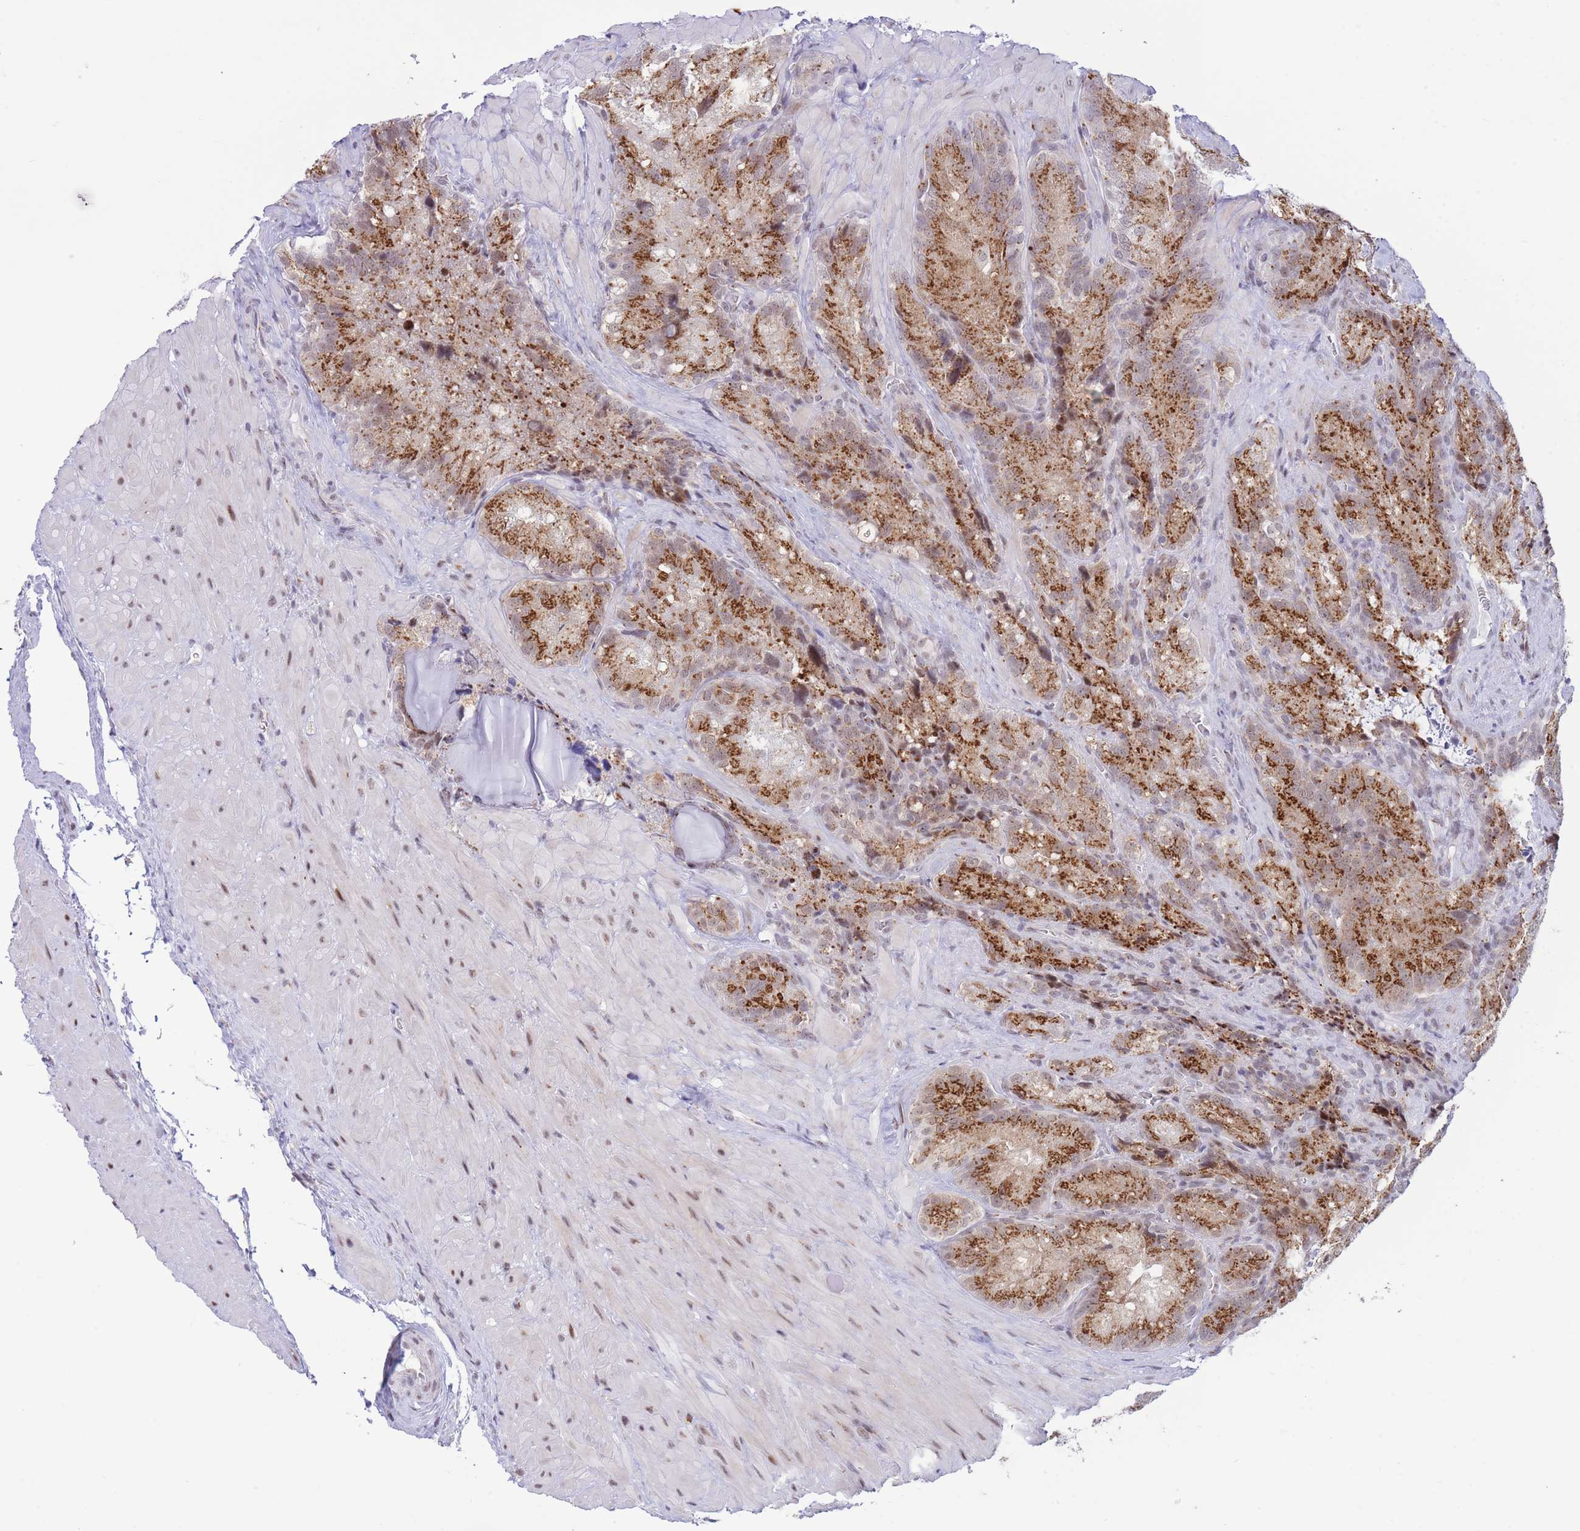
{"staining": {"intensity": "moderate", "quantity": ">75%", "location": "cytoplasmic/membranous,nuclear"}, "tissue": "seminal vesicle", "cell_type": "Glandular cells", "image_type": "normal", "snomed": [{"axis": "morphology", "description": "Normal tissue, NOS"}, {"axis": "topography", "description": "Seminal veicle"}], "caption": "Moderate cytoplasmic/membranous,nuclear expression for a protein is present in about >75% of glandular cells of unremarkable seminal vesicle using IHC.", "gene": "INO80C", "patient": {"sex": "male", "age": 62}}